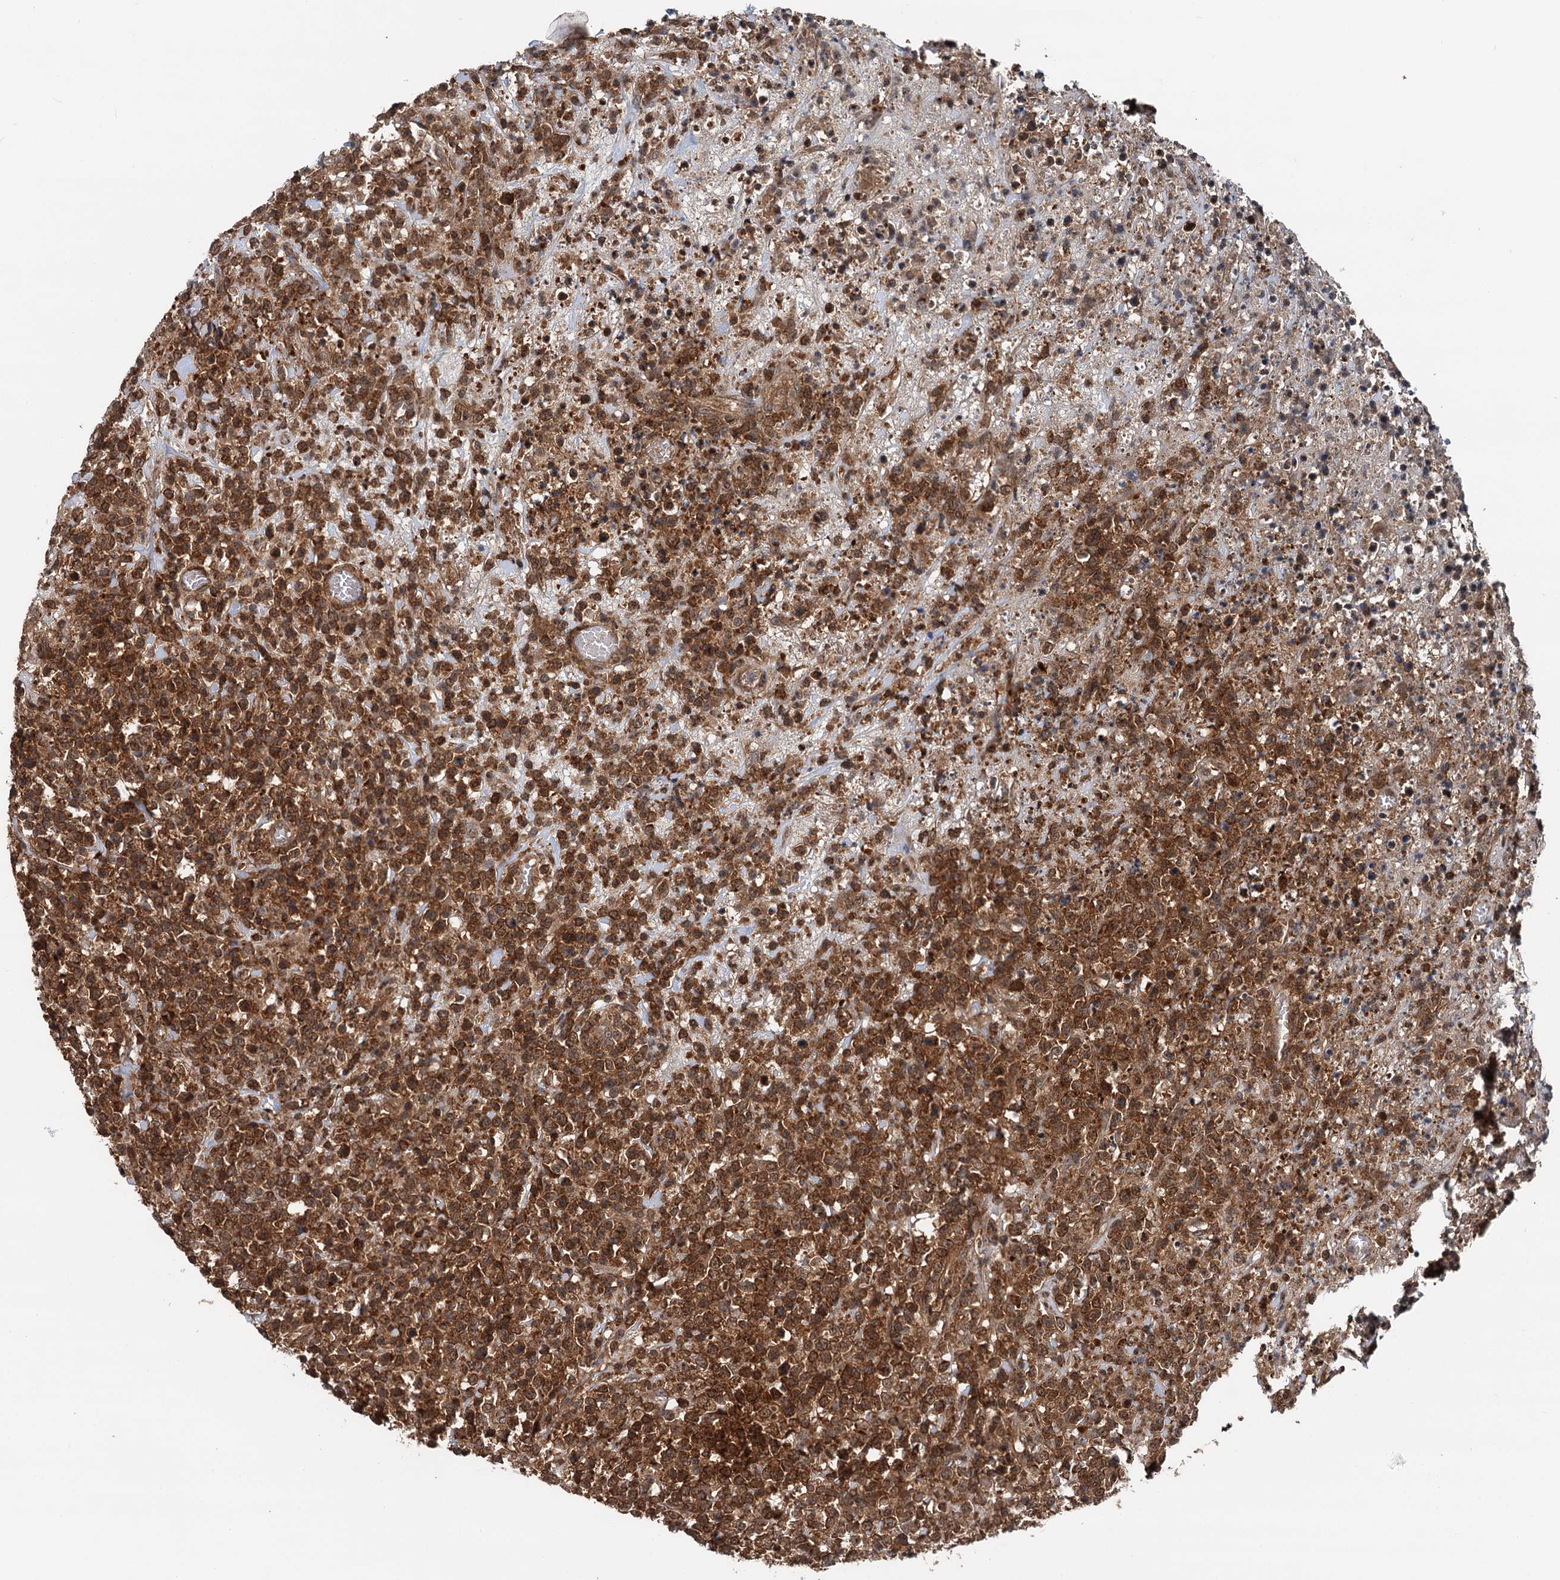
{"staining": {"intensity": "moderate", "quantity": ">75%", "location": "cytoplasmic/membranous,nuclear"}, "tissue": "lymphoma", "cell_type": "Tumor cells", "image_type": "cancer", "snomed": [{"axis": "morphology", "description": "Malignant lymphoma, non-Hodgkin's type, High grade"}, {"axis": "topography", "description": "Colon"}], "caption": "Human high-grade malignant lymphoma, non-Hodgkin's type stained for a protein (brown) displays moderate cytoplasmic/membranous and nuclear positive staining in about >75% of tumor cells.", "gene": "STUB1", "patient": {"sex": "female", "age": 53}}